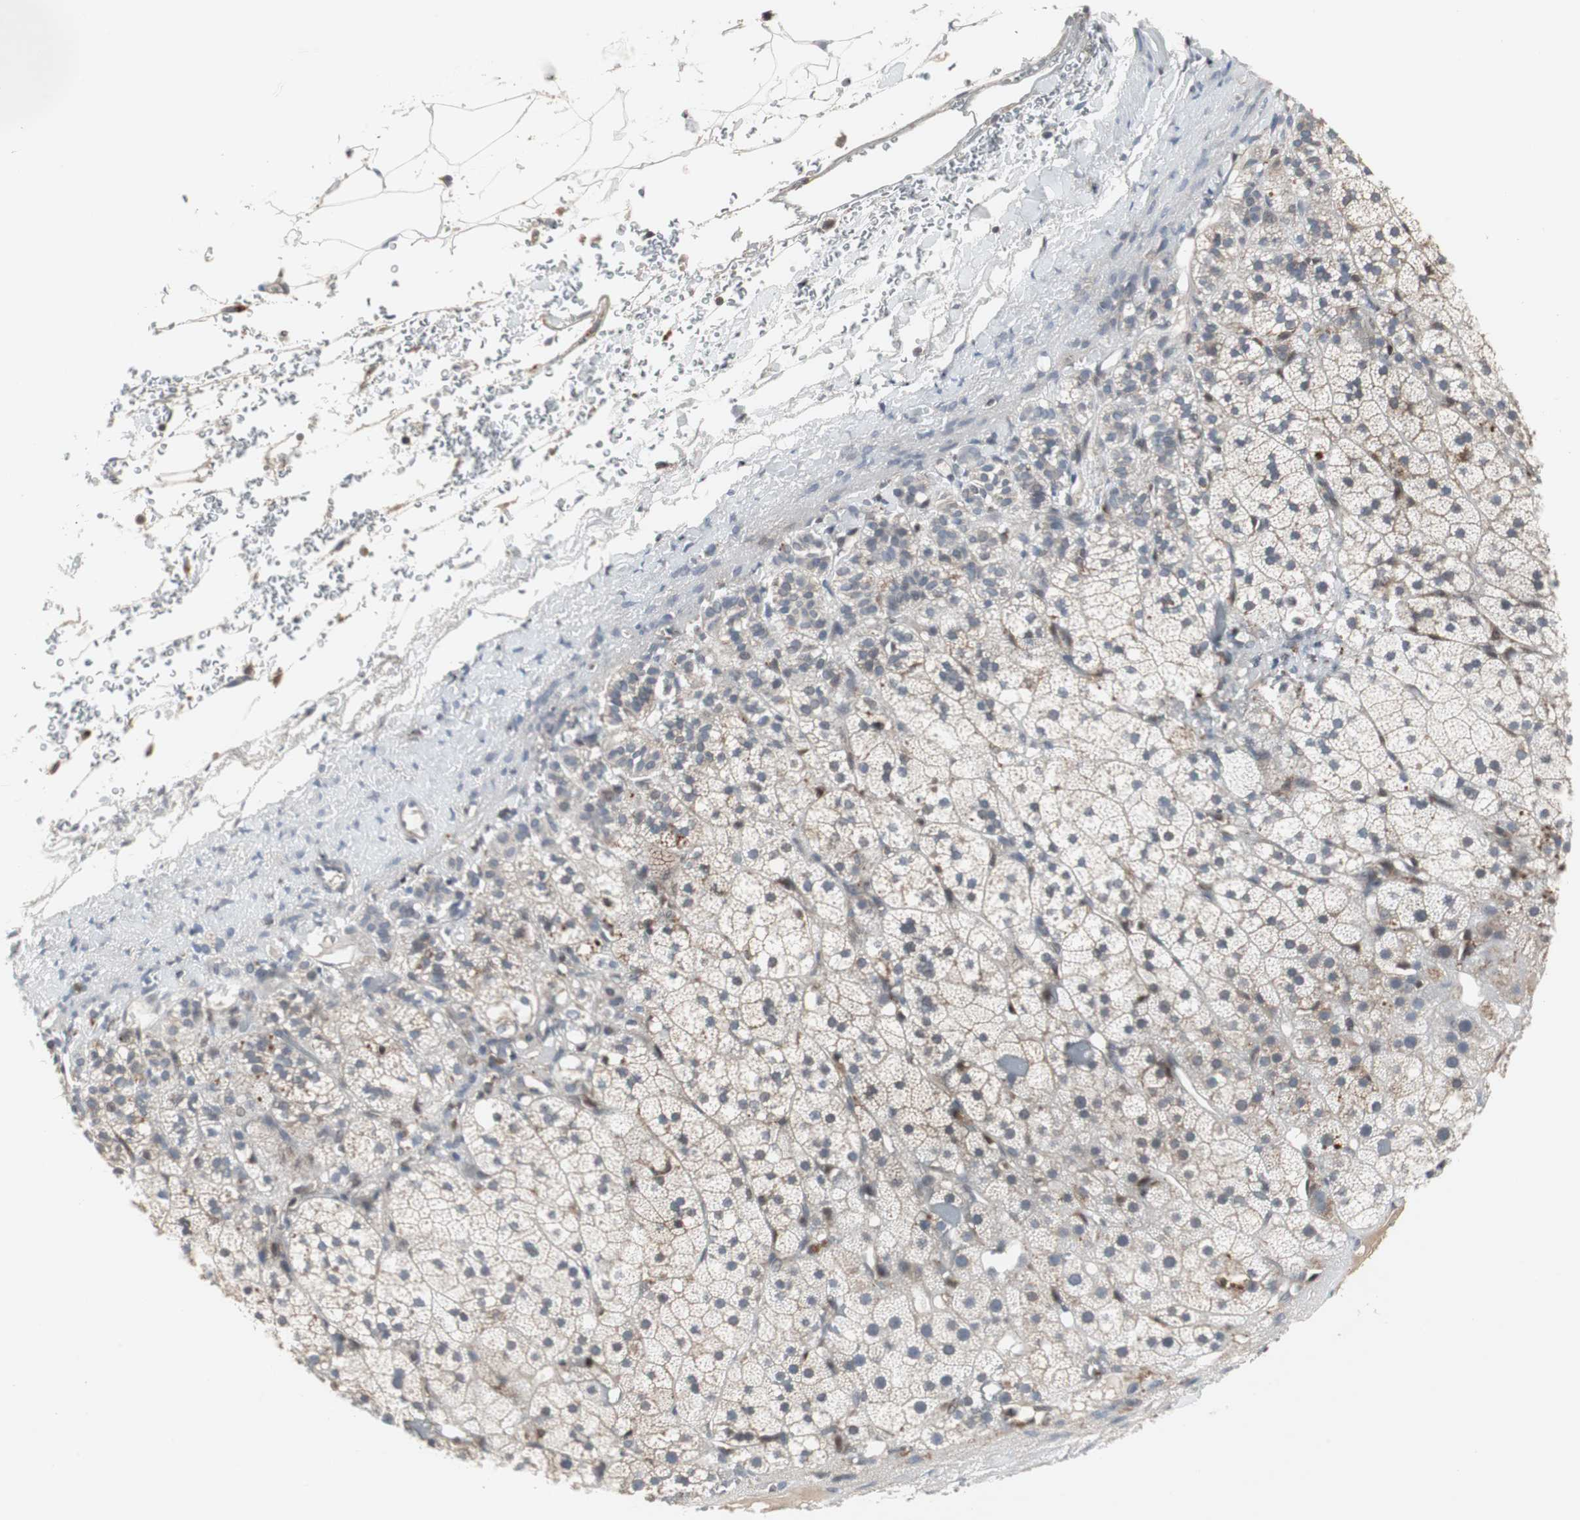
{"staining": {"intensity": "weak", "quantity": ">75%", "location": "cytoplasmic/membranous"}, "tissue": "adrenal gland", "cell_type": "Glandular cells", "image_type": "normal", "snomed": [{"axis": "morphology", "description": "Normal tissue, NOS"}, {"axis": "topography", "description": "Adrenal gland"}], "caption": "Brown immunohistochemical staining in unremarkable adrenal gland reveals weak cytoplasmic/membranous positivity in about >75% of glandular cells.", "gene": "GRK2", "patient": {"sex": "male", "age": 35}}